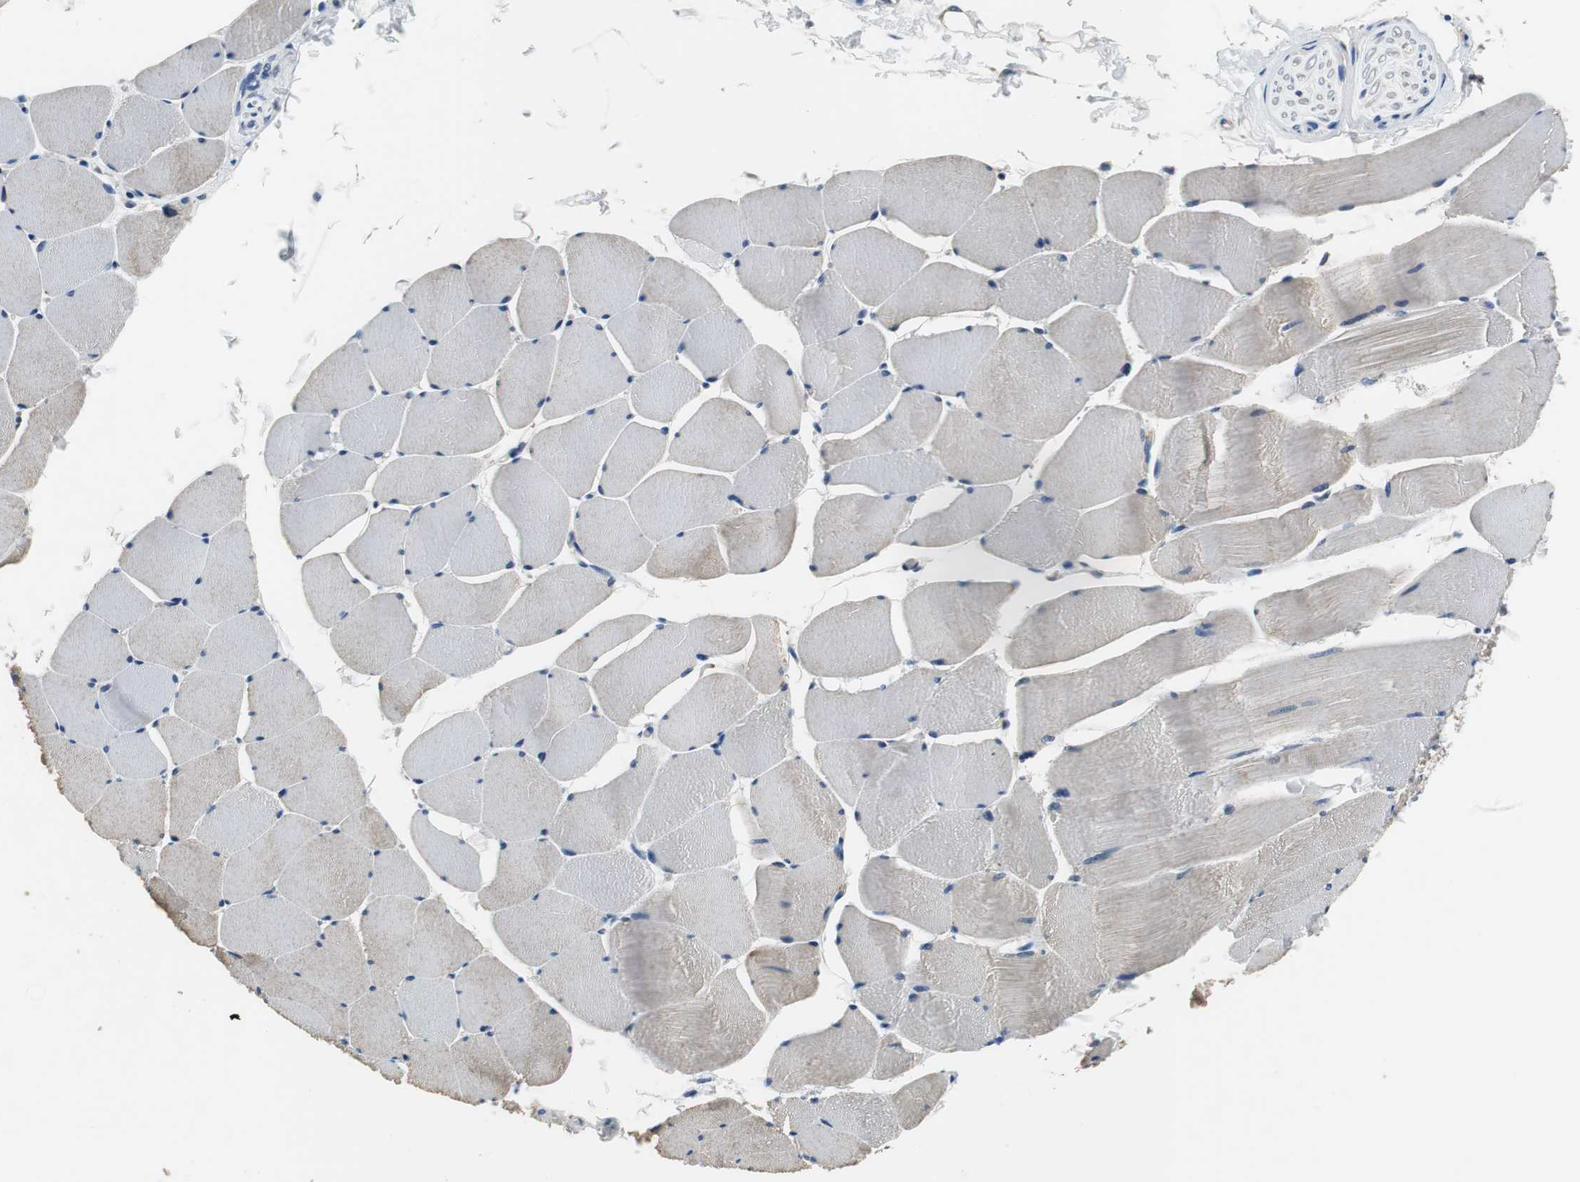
{"staining": {"intensity": "moderate", "quantity": ">75%", "location": "cytoplasmic/membranous"}, "tissue": "skeletal muscle", "cell_type": "Myocytes", "image_type": "normal", "snomed": [{"axis": "morphology", "description": "Normal tissue, NOS"}, {"axis": "topography", "description": "Skeletal muscle"}], "caption": "This micrograph reveals IHC staining of normal skeletal muscle, with medium moderate cytoplasmic/membranous positivity in approximately >75% of myocytes.", "gene": "MTIF2", "patient": {"sex": "male", "age": 62}}